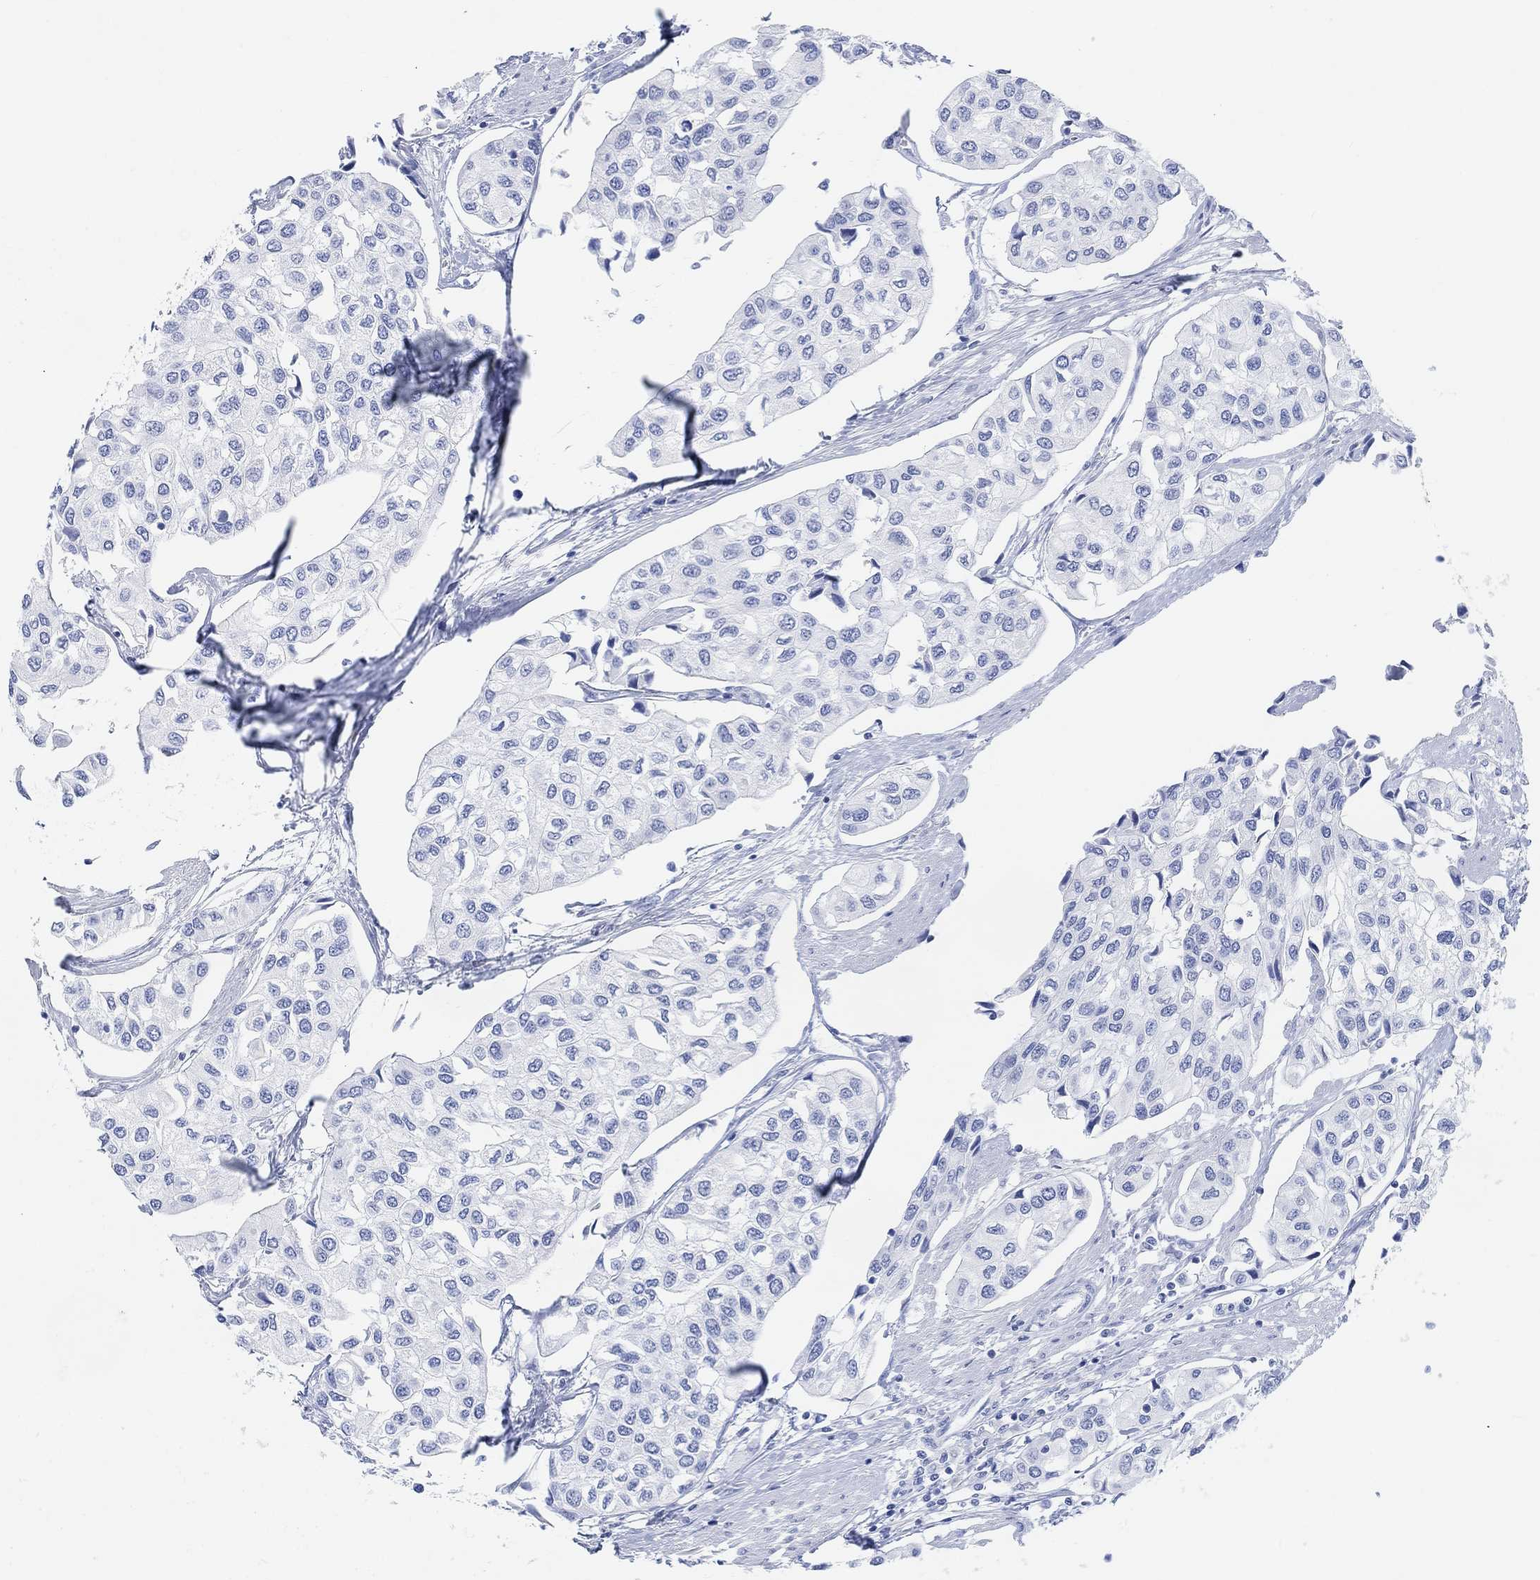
{"staining": {"intensity": "negative", "quantity": "none", "location": "none"}, "tissue": "urothelial cancer", "cell_type": "Tumor cells", "image_type": "cancer", "snomed": [{"axis": "morphology", "description": "Urothelial carcinoma, High grade"}, {"axis": "topography", "description": "Urinary bladder"}], "caption": "Urothelial carcinoma (high-grade) stained for a protein using IHC reveals no expression tumor cells.", "gene": "ENO4", "patient": {"sex": "male", "age": 73}}